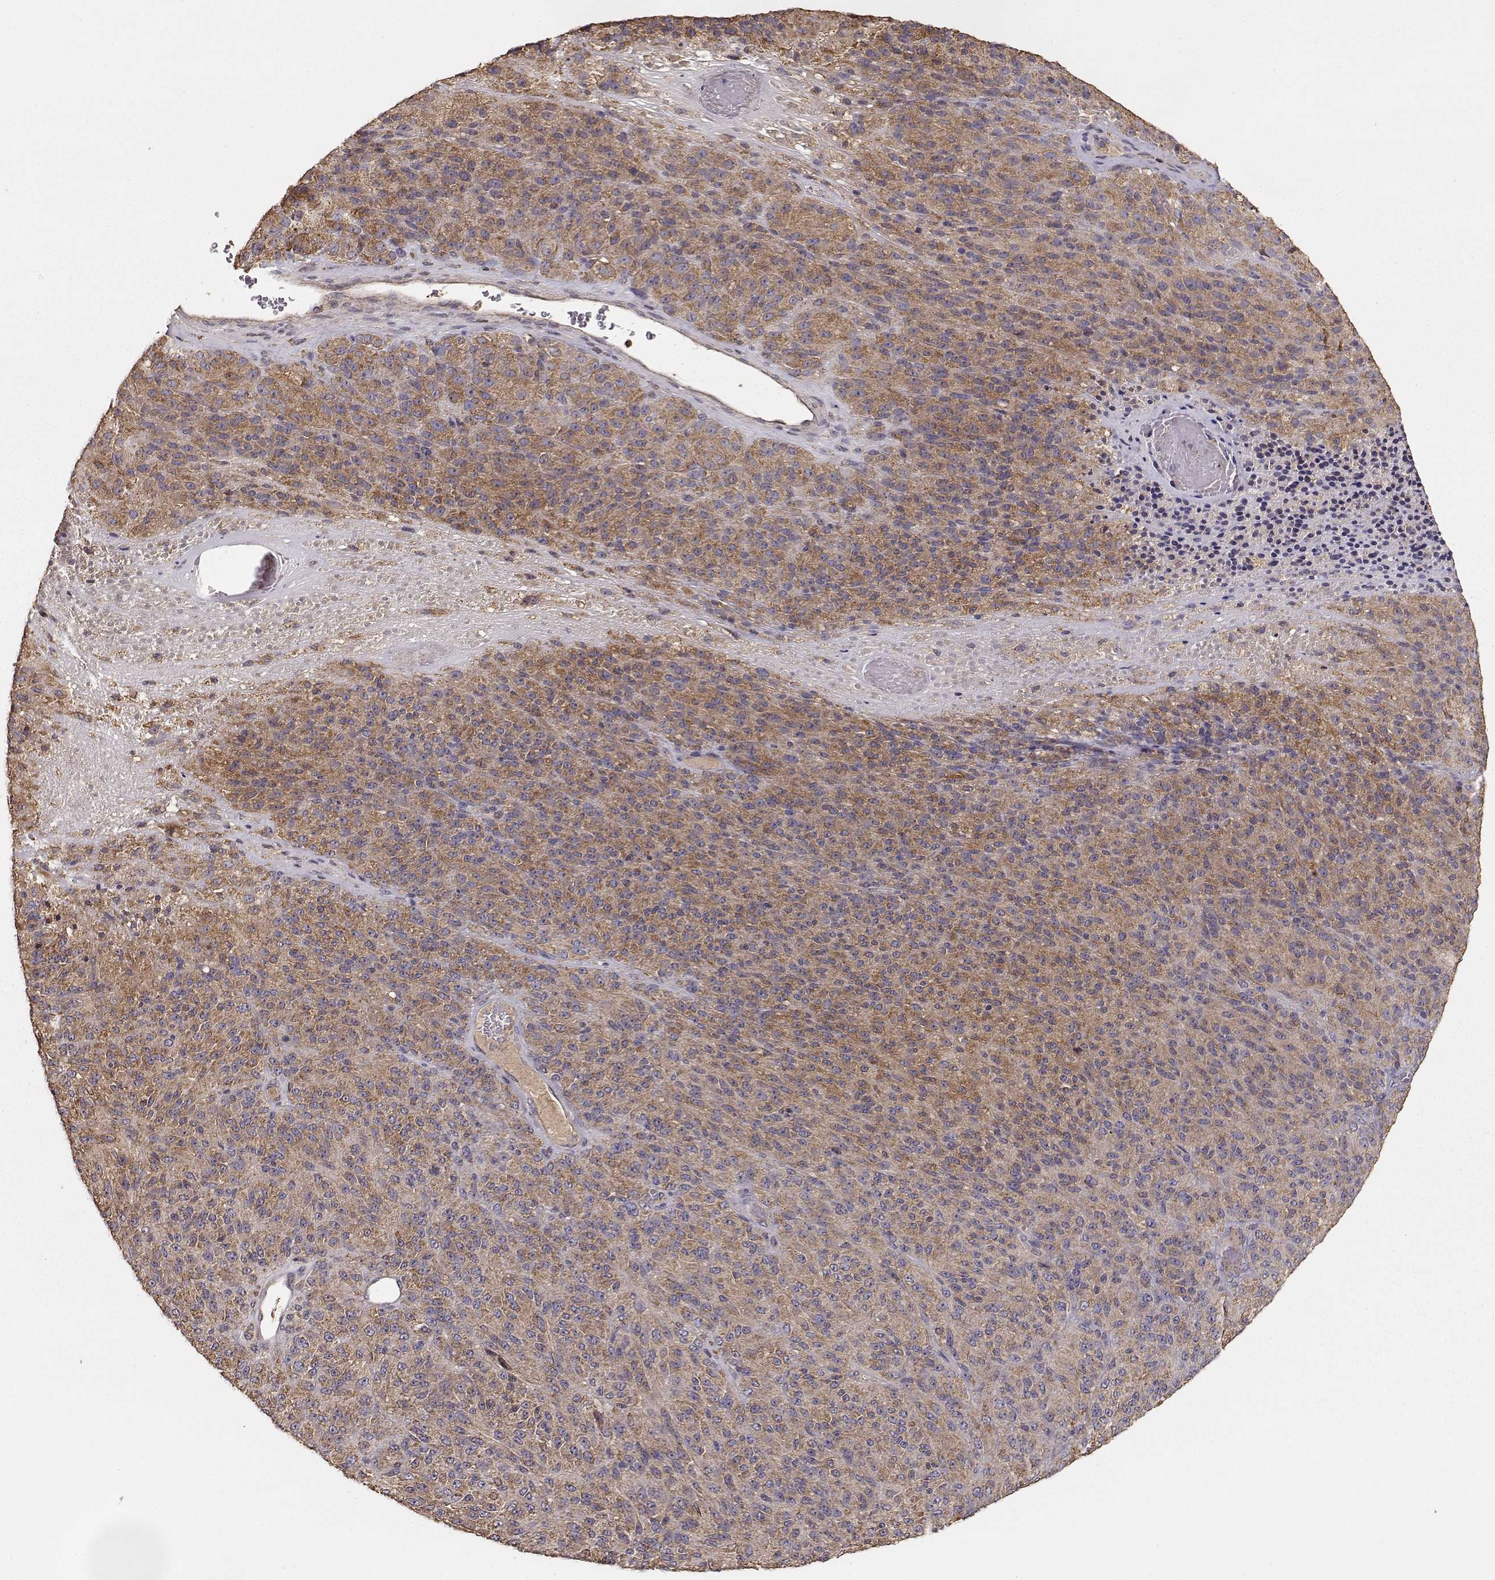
{"staining": {"intensity": "moderate", "quantity": ">75%", "location": "cytoplasmic/membranous"}, "tissue": "melanoma", "cell_type": "Tumor cells", "image_type": "cancer", "snomed": [{"axis": "morphology", "description": "Malignant melanoma, Metastatic site"}, {"axis": "topography", "description": "Brain"}], "caption": "Tumor cells reveal medium levels of moderate cytoplasmic/membranous expression in approximately >75% of cells in human malignant melanoma (metastatic site).", "gene": "TARS3", "patient": {"sex": "female", "age": 56}}